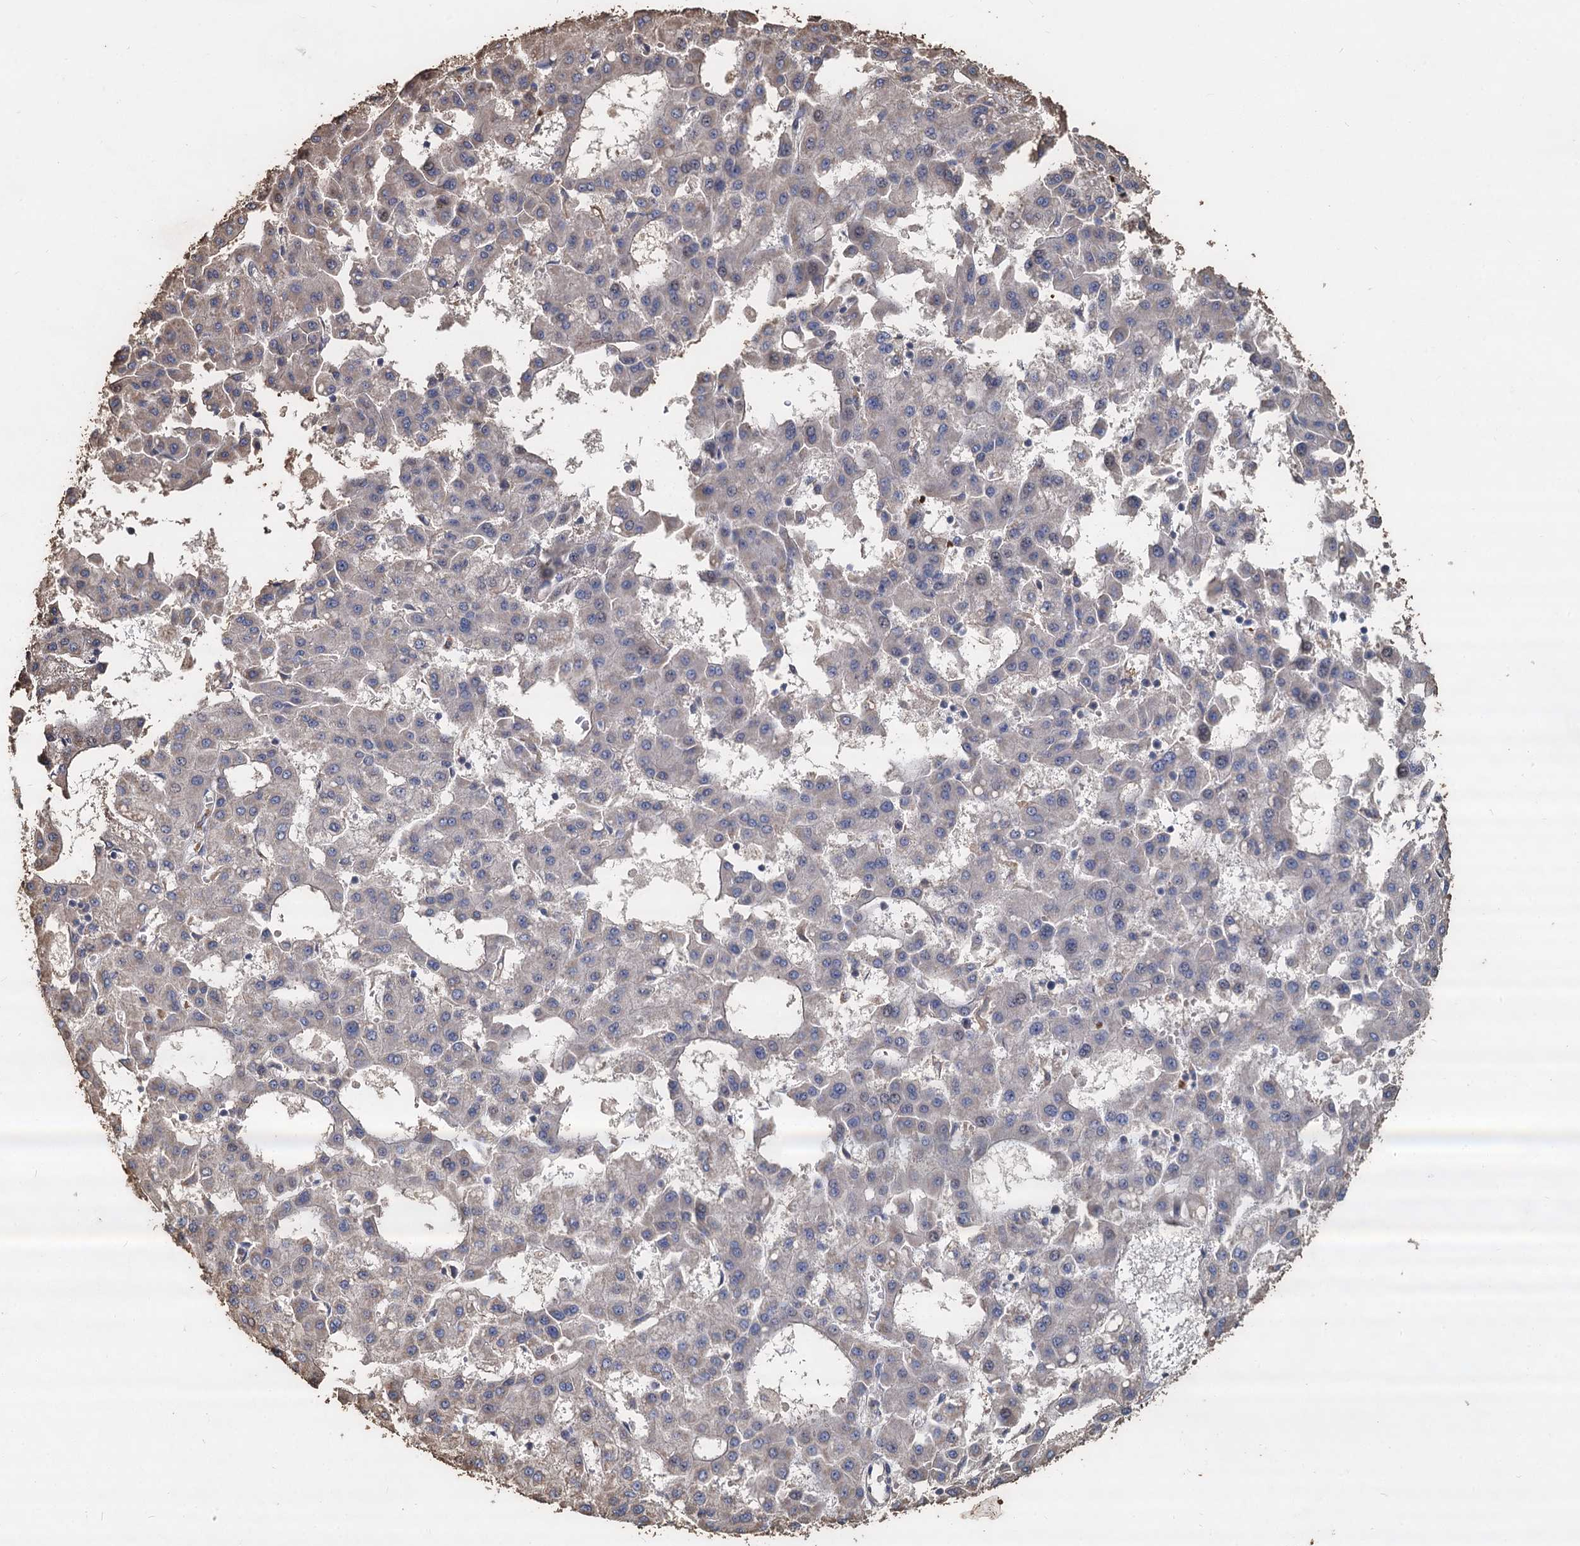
{"staining": {"intensity": "negative", "quantity": "none", "location": "none"}, "tissue": "liver cancer", "cell_type": "Tumor cells", "image_type": "cancer", "snomed": [{"axis": "morphology", "description": "Carcinoma, Hepatocellular, NOS"}, {"axis": "topography", "description": "Liver"}], "caption": "There is no significant staining in tumor cells of liver hepatocellular carcinoma.", "gene": "TCTN2", "patient": {"sex": "male", "age": 47}}